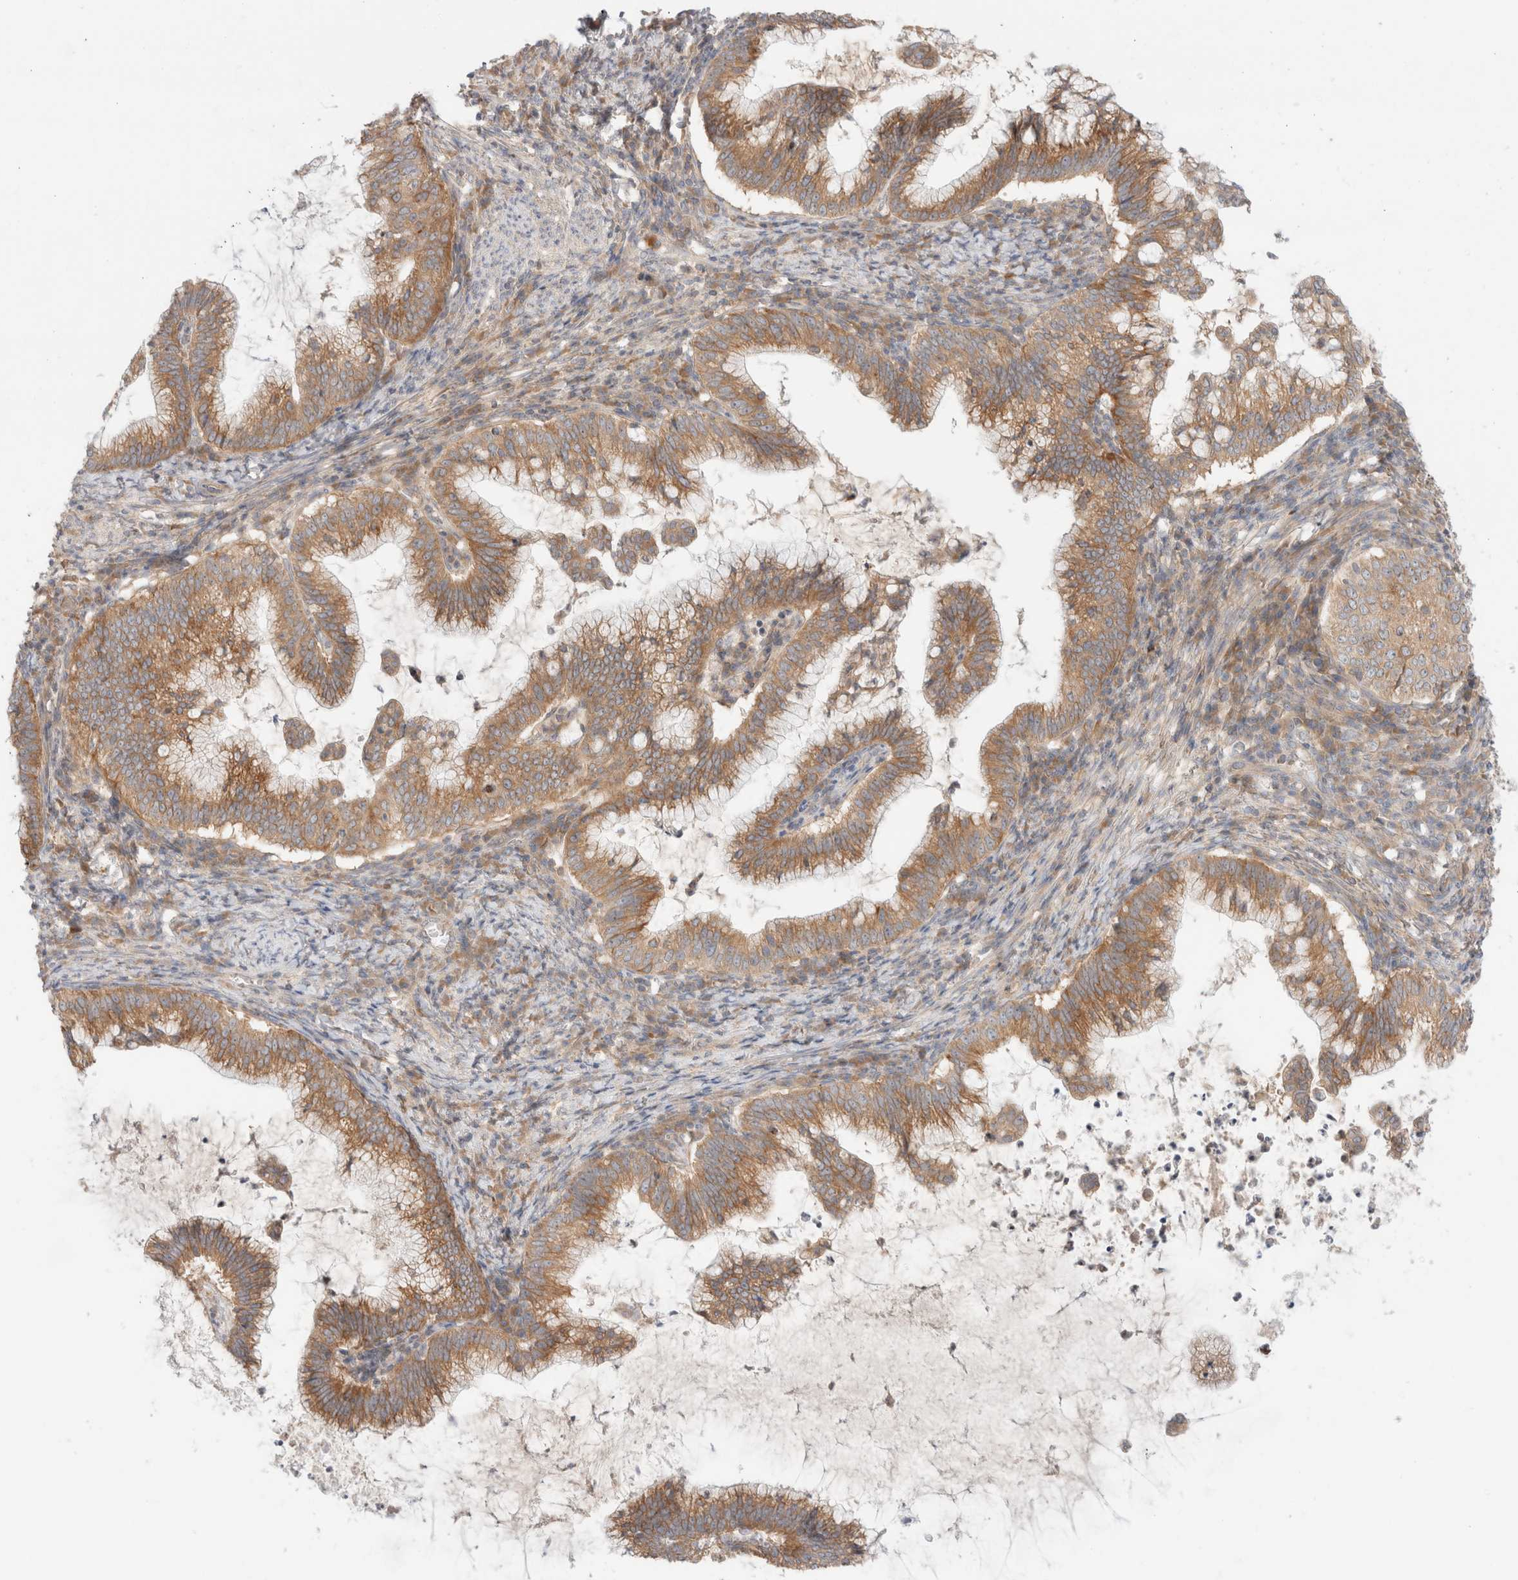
{"staining": {"intensity": "moderate", "quantity": ">75%", "location": "cytoplasmic/membranous"}, "tissue": "cervical cancer", "cell_type": "Tumor cells", "image_type": "cancer", "snomed": [{"axis": "morphology", "description": "Adenocarcinoma, NOS"}, {"axis": "topography", "description": "Cervix"}], "caption": "Brown immunohistochemical staining in human cervical cancer displays moderate cytoplasmic/membranous positivity in approximately >75% of tumor cells.", "gene": "MARK3", "patient": {"sex": "female", "age": 36}}